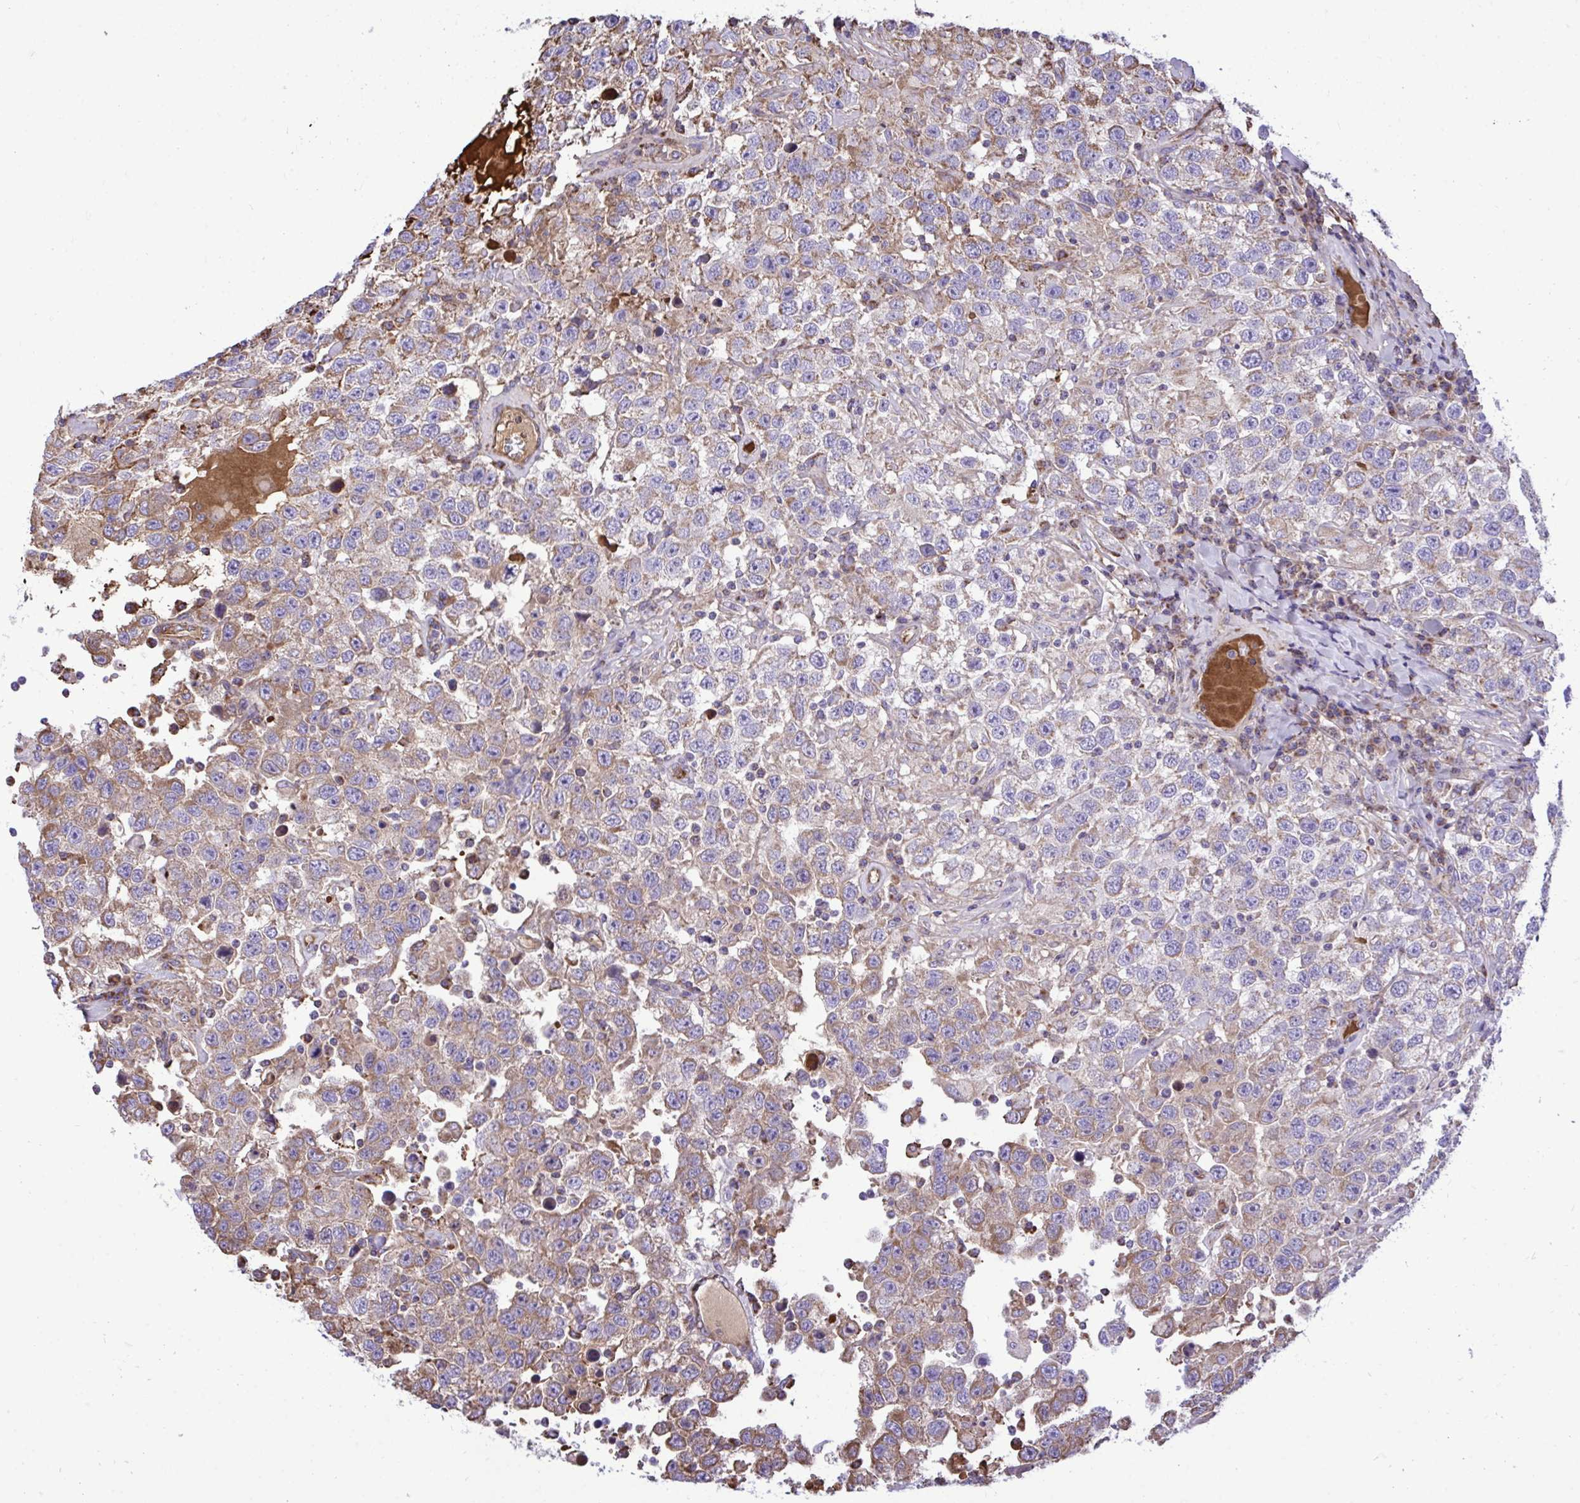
{"staining": {"intensity": "weak", "quantity": ">75%", "location": "cytoplasmic/membranous"}, "tissue": "testis cancer", "cell_type": "Tumor cells", "image_type": "cancer", "snomed": [{"axis": "morphology", "description": "Seminoma, NOS"}, {"axis": "topography", "description": "Testis"}], "caption": "Testis cancer stained with DAB immunohistochemistry reveals low levels of weak cytoplasmic/membranous staining in about >75% of tumor cells.", "gene": "ATP13A2", "patient": {"sex": "male", "age": 41}}